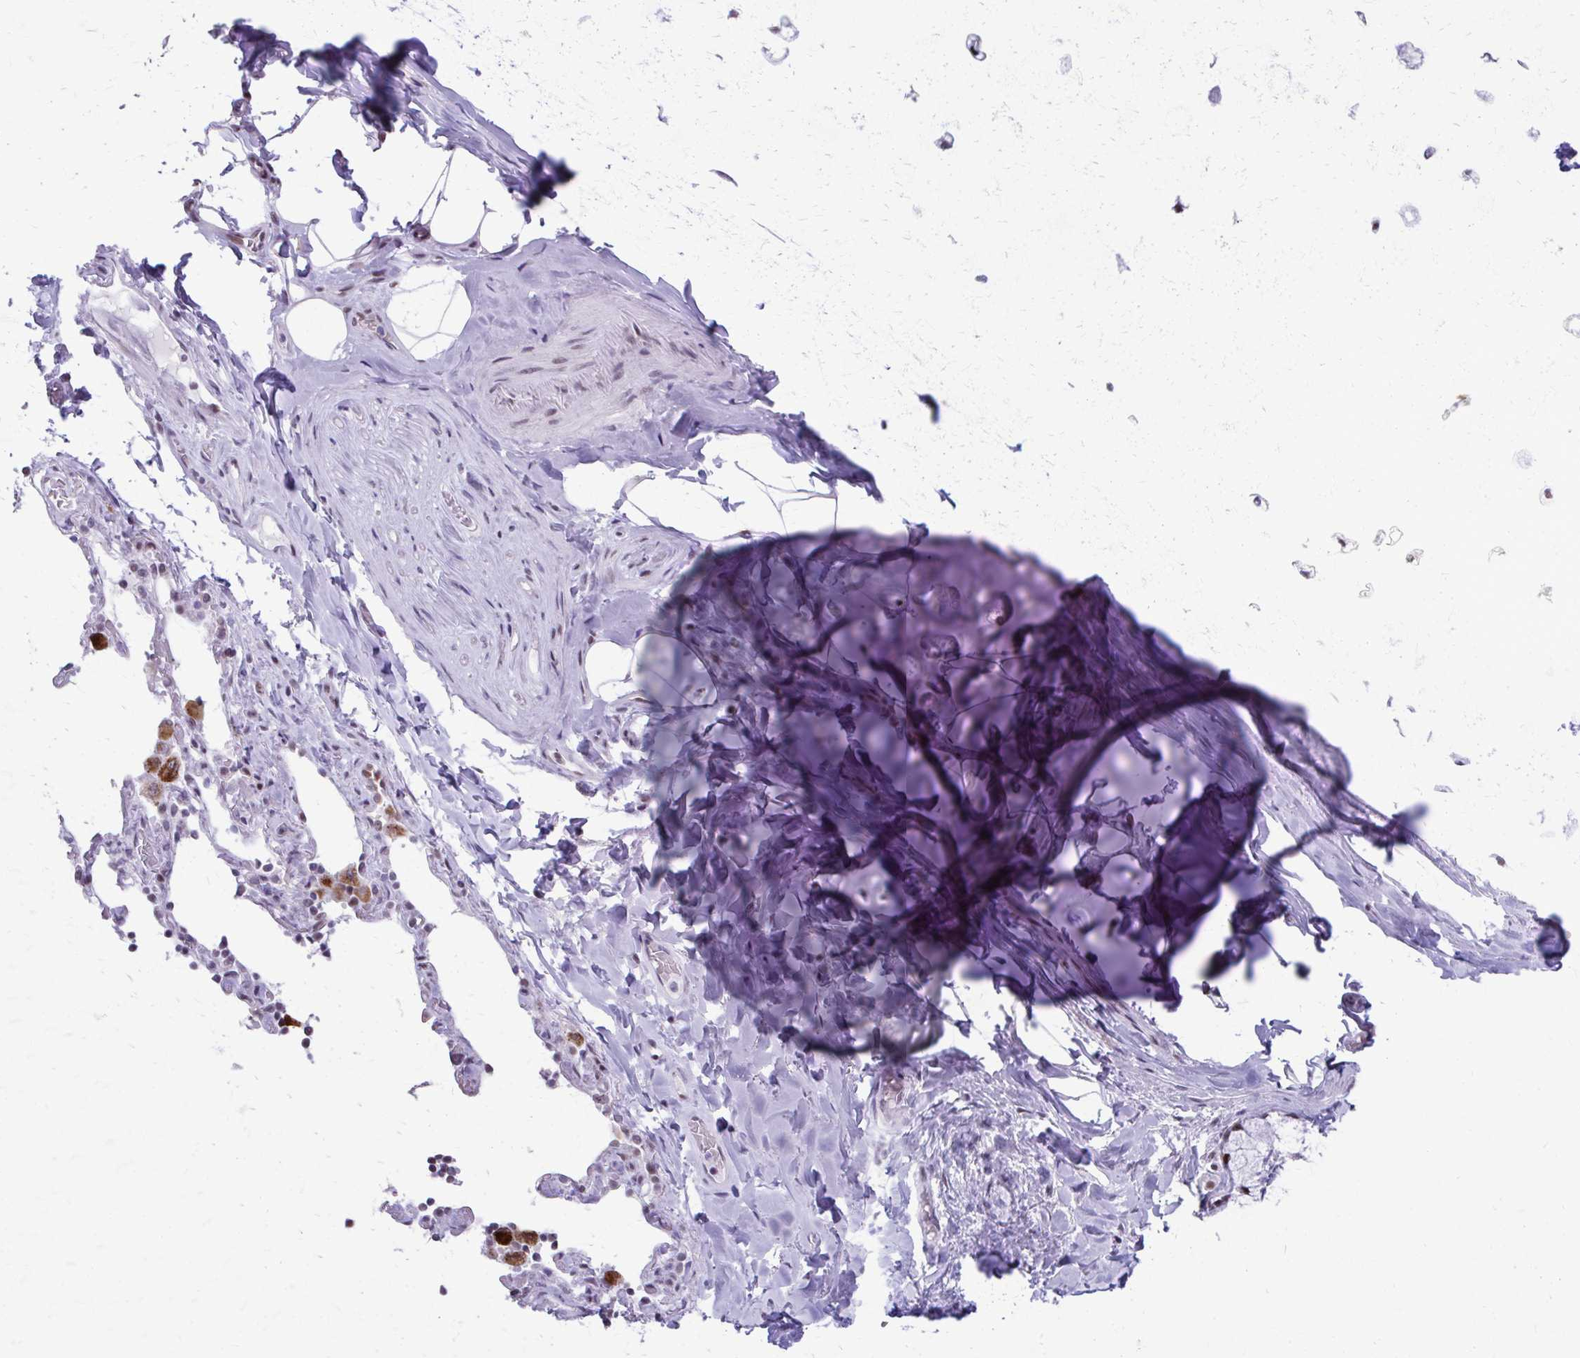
{"staining": {"intensity": "negative", "quantity": "none", "location": "none"}, "tissue": "adipose tissue", "cell_type": "Adipocytes", "image_type": "normal", "snomed": [{"axis": "morphology", "description": "Normal tissue, NOS"}, {"axis": "topography", "description": "Cartilage tissue"}, {"axis": "topography", "description": "Bronchus"}], "caption": "Immunohistochemistry (IHC) photomicrograph of normal adipose tissue: human adipose tissue stained with DAB displays no significant protein staining in adipocytes.", "gene": "SS18", "patient": {"sex": "male", "age": 64}}